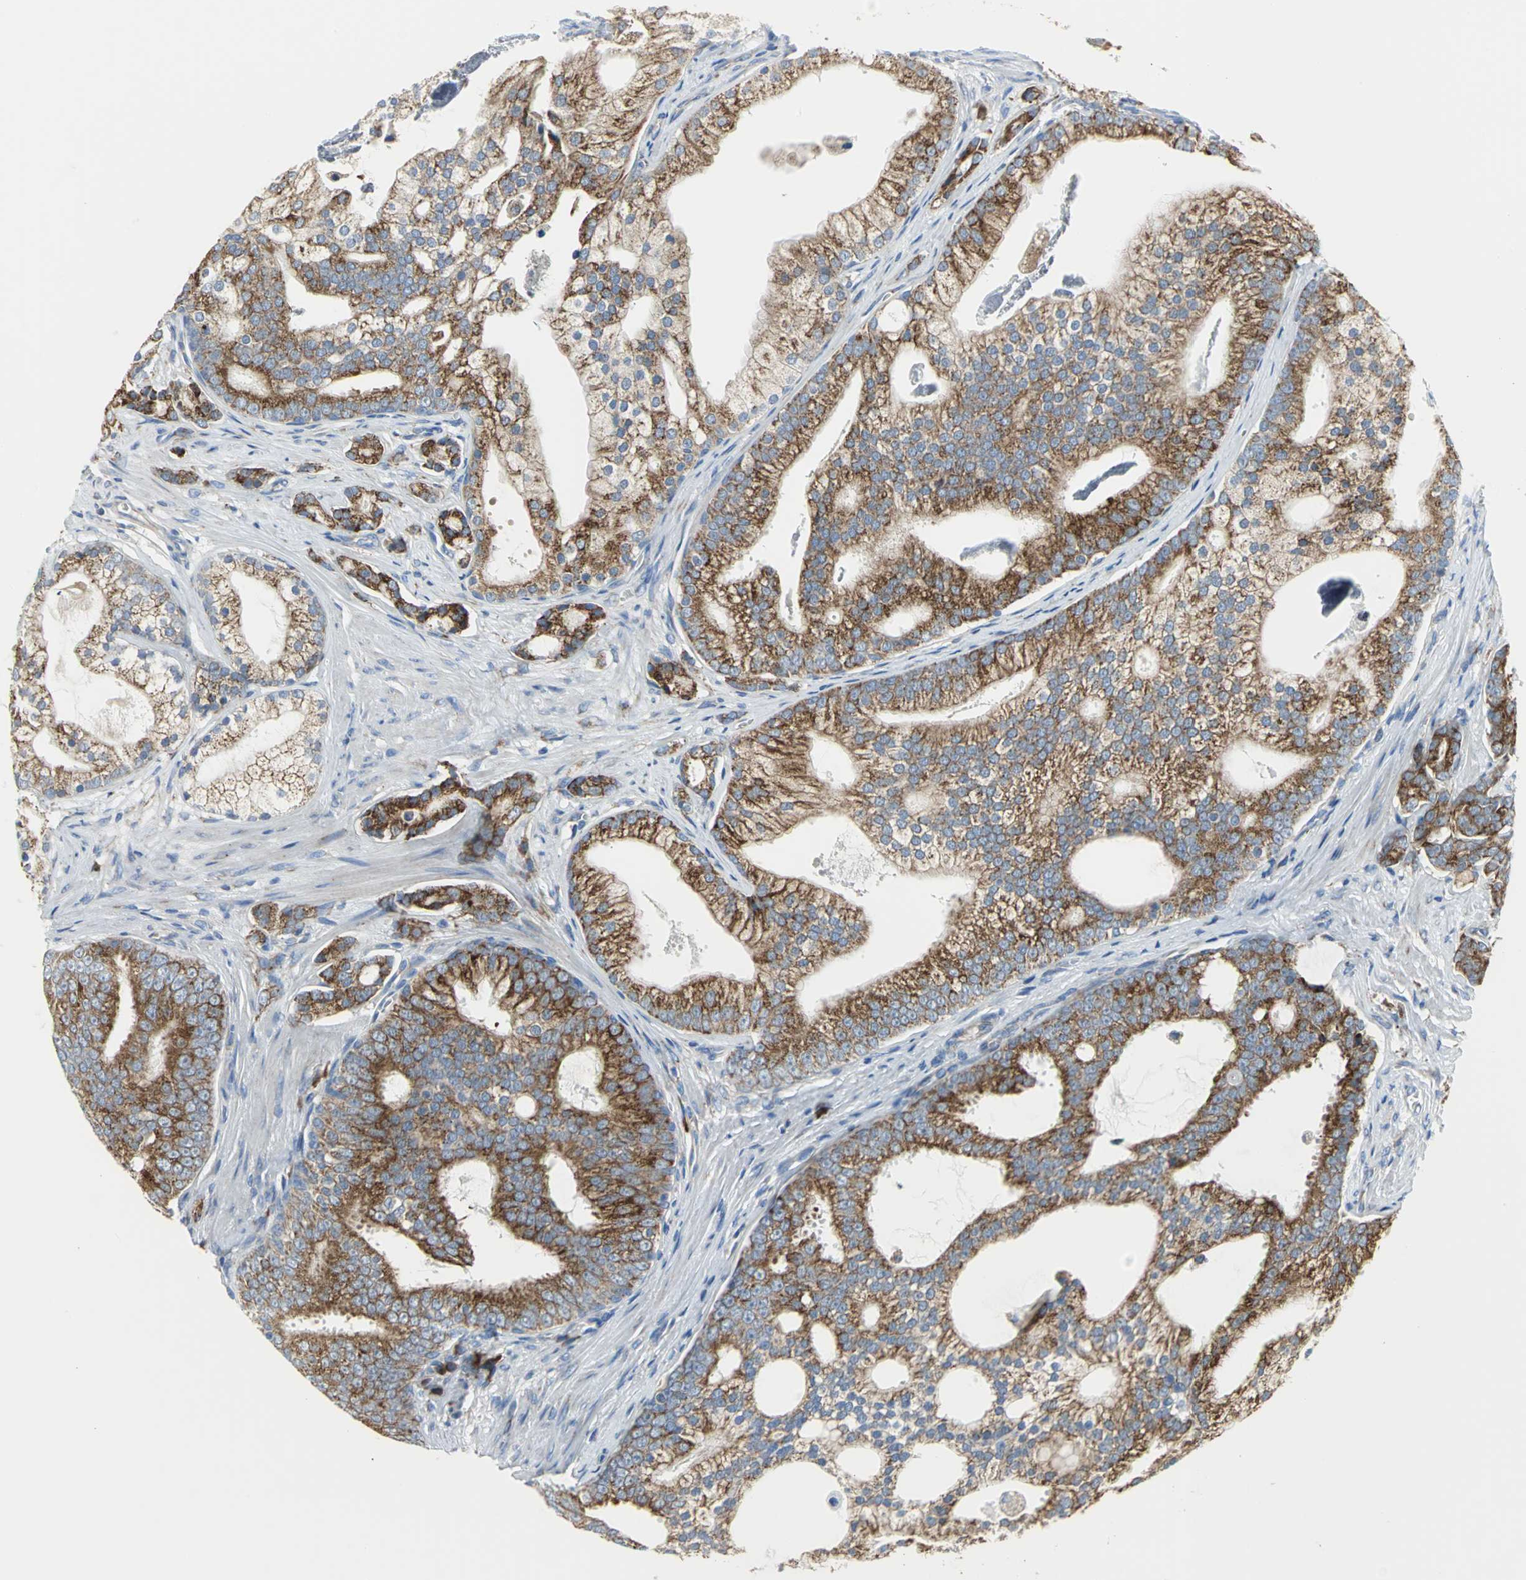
{"staining": {"intensity": "strong", "quantity": ">75%", "location": "cytoplasmic/membranous"}, "tissue": "prostate cancer", "cell_type": "Tumor cells", "image_type": "cancer", "snomed": [{"axis": "morphology", "description": "Adenocarcinoma, Low grade"}, {"axis": "topography", "description": "Prostate"}], "caption": "Protein staining by IHC demonstrates strong cytoplasmic/membranous expression in about >75% of tumor cells in prostate cancer (adenocarcinoma (low-grade)). The staining is performed using DAB (3,3'-diaminobenzidine) brown chromogen to label protein expression. The nuclei are counter-stained blue using hematoxylin.", "gene": "TULP4", "patient": {"sex": "male", "age": 58}}